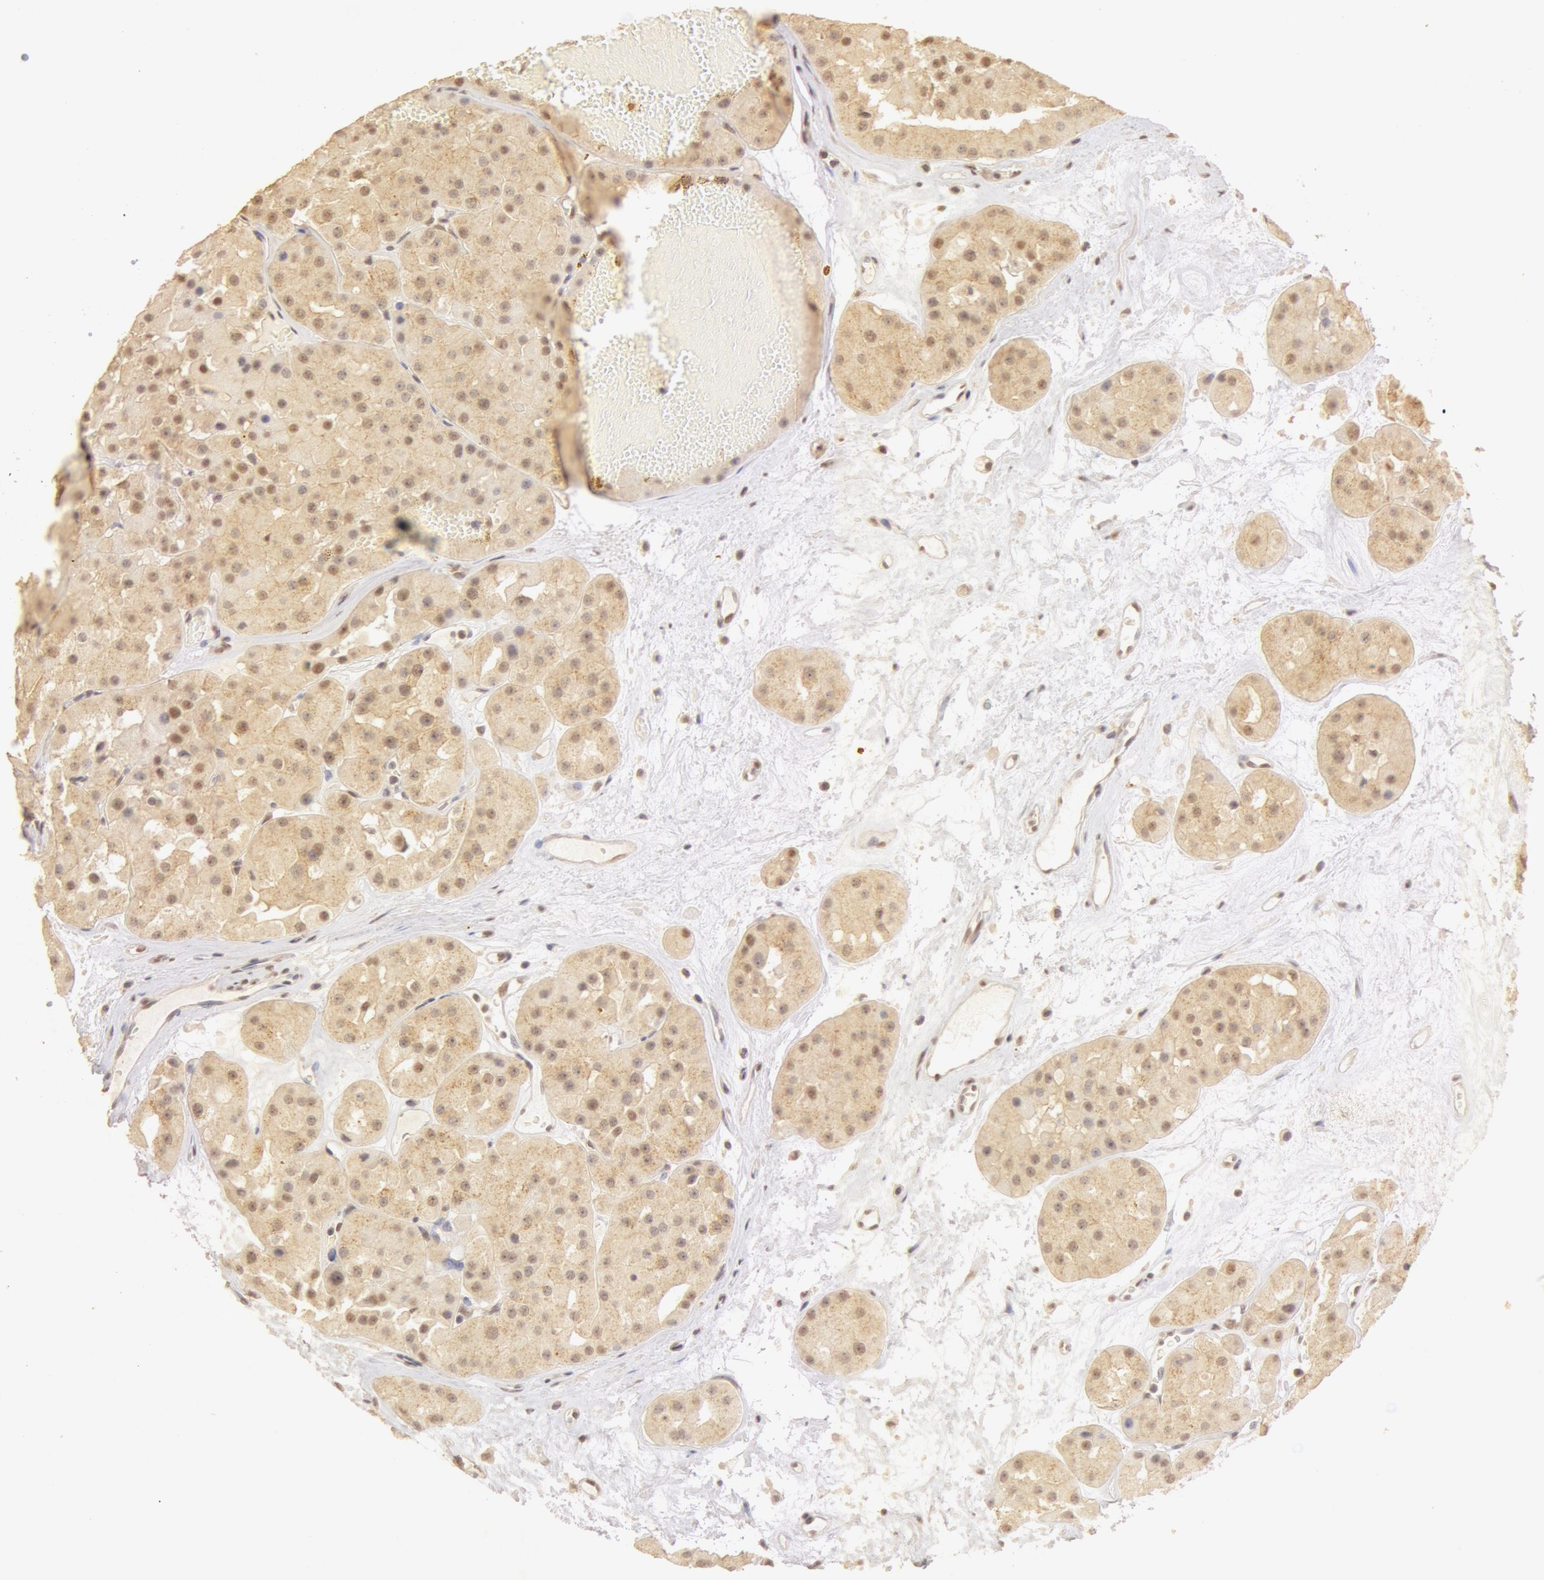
{"staining": {"intensity": "moderate", "quantity": ">75%", "location": "cytoplasmic/membranous,nuclear"}, "tissue": "renal cancer", "cell_type": "Tumor cells", "image_type": "cancer", "snomed": [{"axis": "morphology", "description": "Adenocarcinoma, uncertain malignant potential"}, {"axis": "topography", "description": "Kidney"}], "caption": "A brown stain shows moderate cytoplasmic/membranous and nuclear positivity of a protein in renal cancer (adenocarcinoma,  uncertain malignant potential) tumor cells.", "gene": "SNRNP70", "patient": {"sex": "male", "age": 63}}